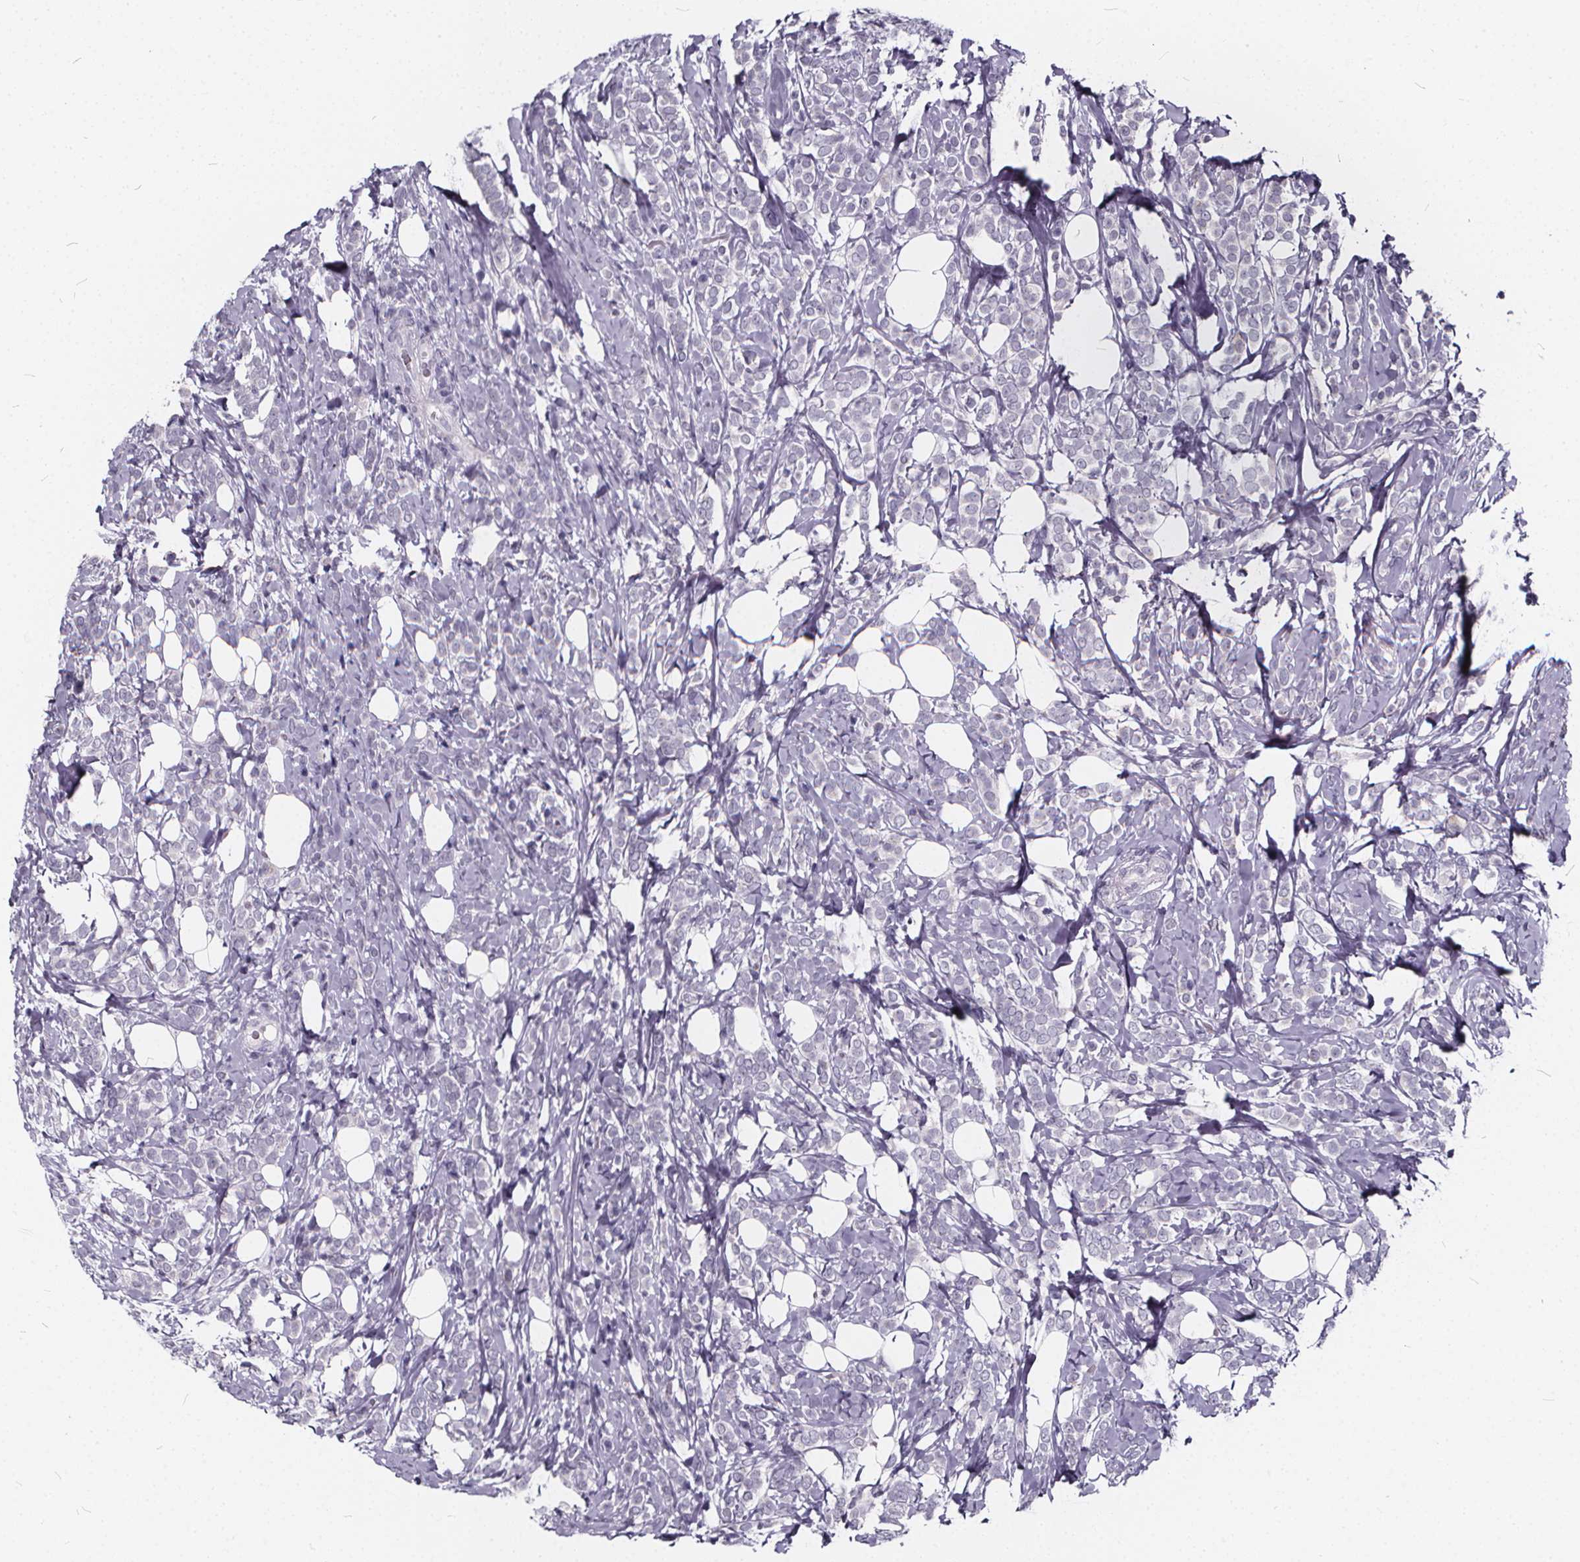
{"staining": {"intensity": "negative", "quantity": "none", "location": "none"}, "tissue": "breast cancer", "cell_type": "Tumor cells", "image_type": "cancer", "snomed": [{"axis": "morphology", "description": "Lobular carcinoma"}, {"axis": "topography", "description": "Breast"}], "caption": "Immunohistochemistry of lobular carcinoma (breast) exhibits no positivity in tumor cells.", "gene": "SPEF2", "patient": {"sex": "female", "age": 49}}